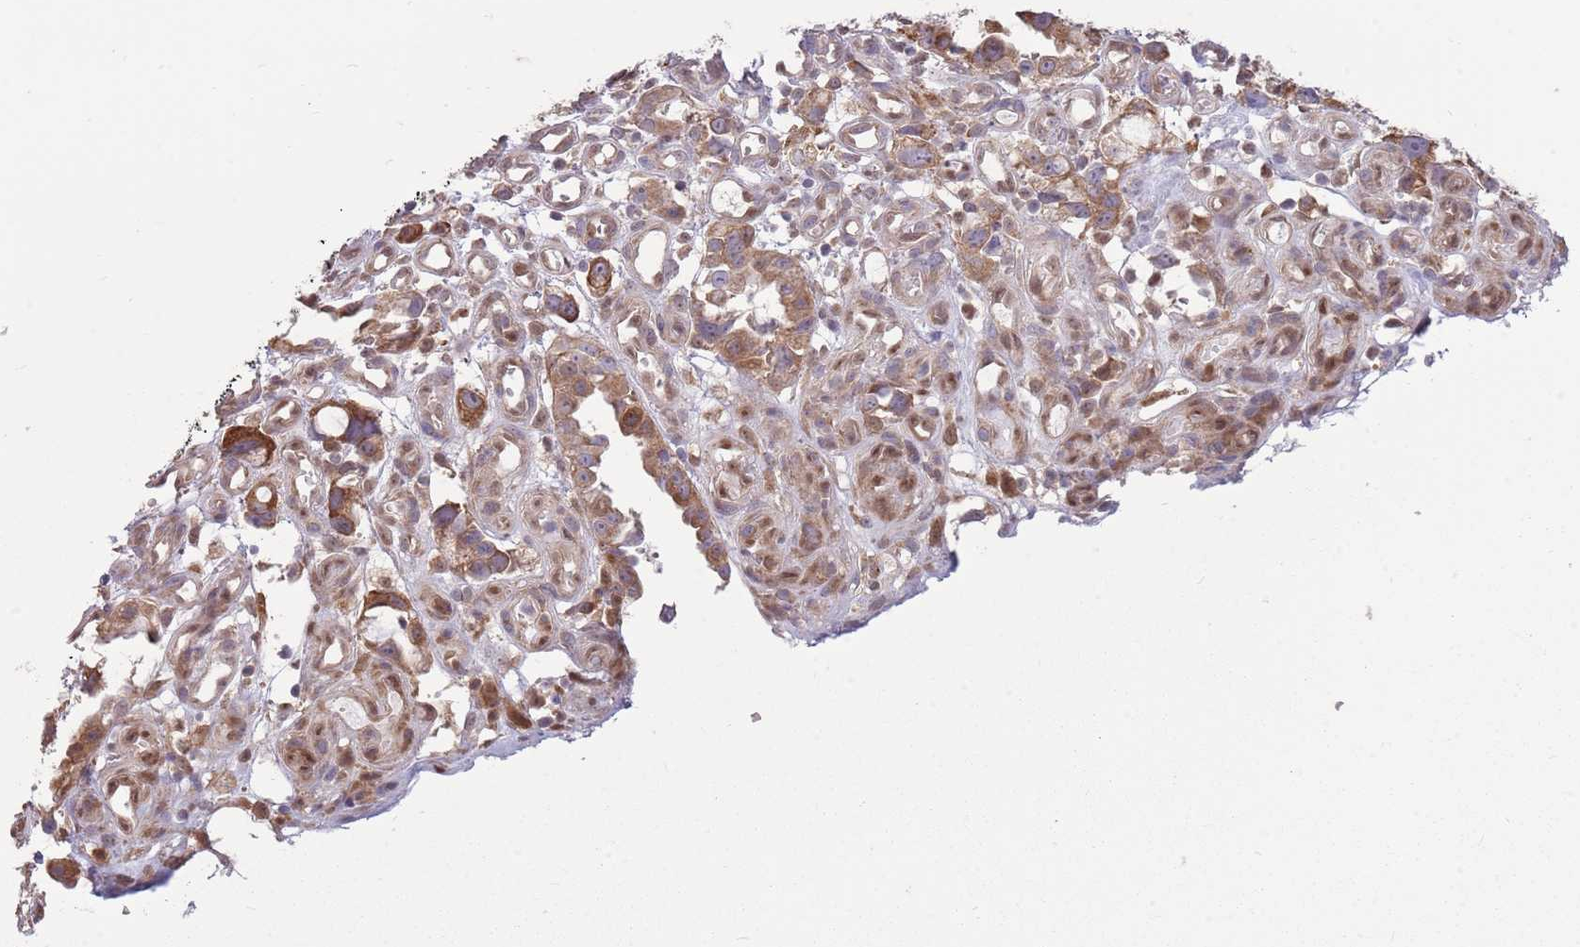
{"staining": {"intensity": "moderate", "quantity": ">75%", "location": "cytoplasmic/membranous"}, "tissue": "stomach cancer", "cell_type": "Tumor cells", "image_type": "cancer", "snomed": [{"axis": "morphology", "description": "Adenocarcinoma, NOS"}, {"axis": "topography", "description": "Stomach"}], "caption": "This is an image of immunohistochemistry (IHC) staining of stomach cancer (adenocarcinoma), which shows moderate staining in the cytoplasmic/membranous of tumor cells.", "gene": "PPP1R27", "patient": {"sex": "male", "age": 55}}